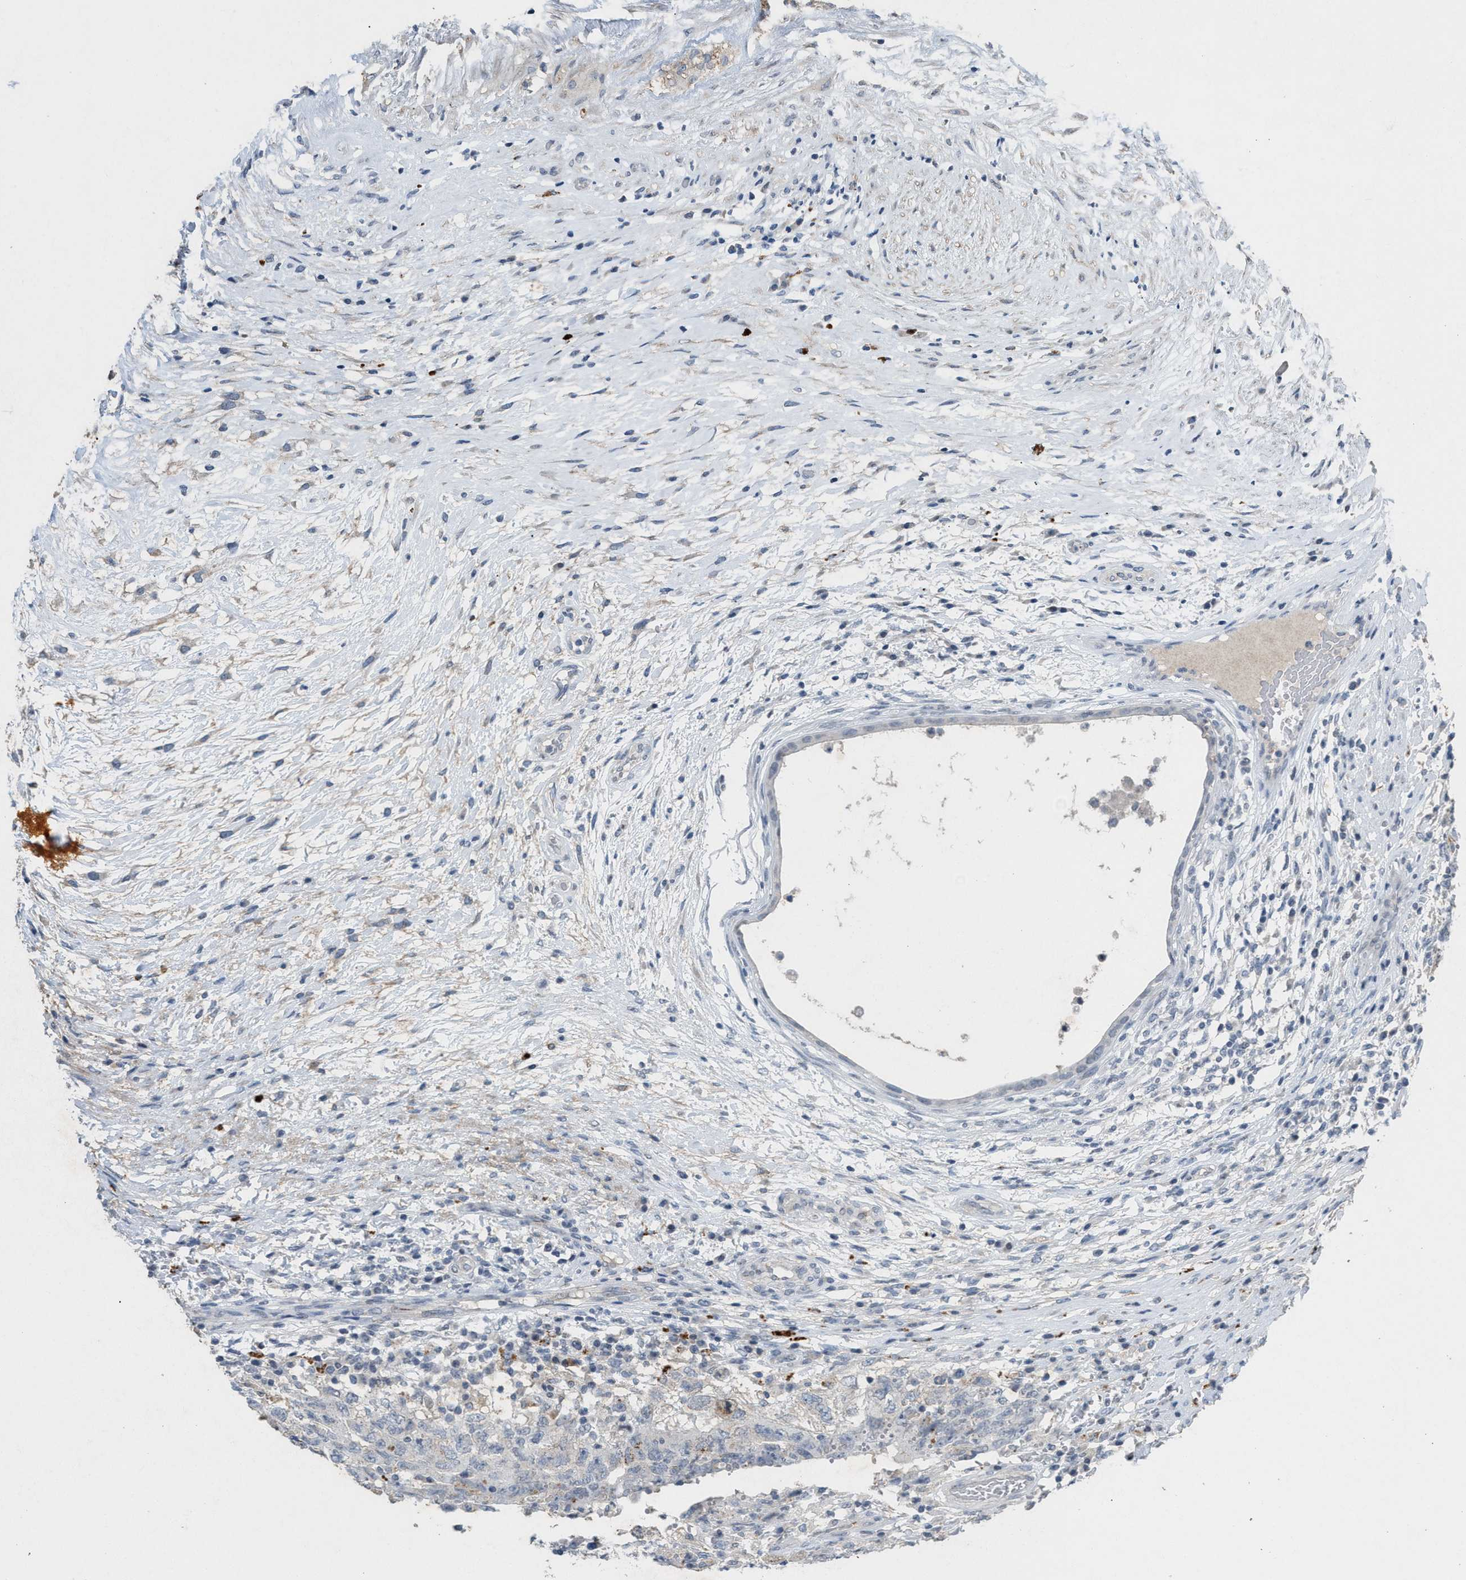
{"staining": {"intensity": "negative", "quantity": "none", "location": "none"}, "tissue": "testis cancer", "cell_type": "Tumor cells", "image_type": "cancer", "snomed": [{"axis": "morphology", "description": "Carcinoma, Embryonal, NOS"}, {"axis": "topography", "description": "Testis"}], "caption": "Image shows no protein expression in tumor cells of testis cancer (embryonal carcinoma) tissue.", "gene": "SLC5A5", "patient": {"sex": "male", "age": 26}}